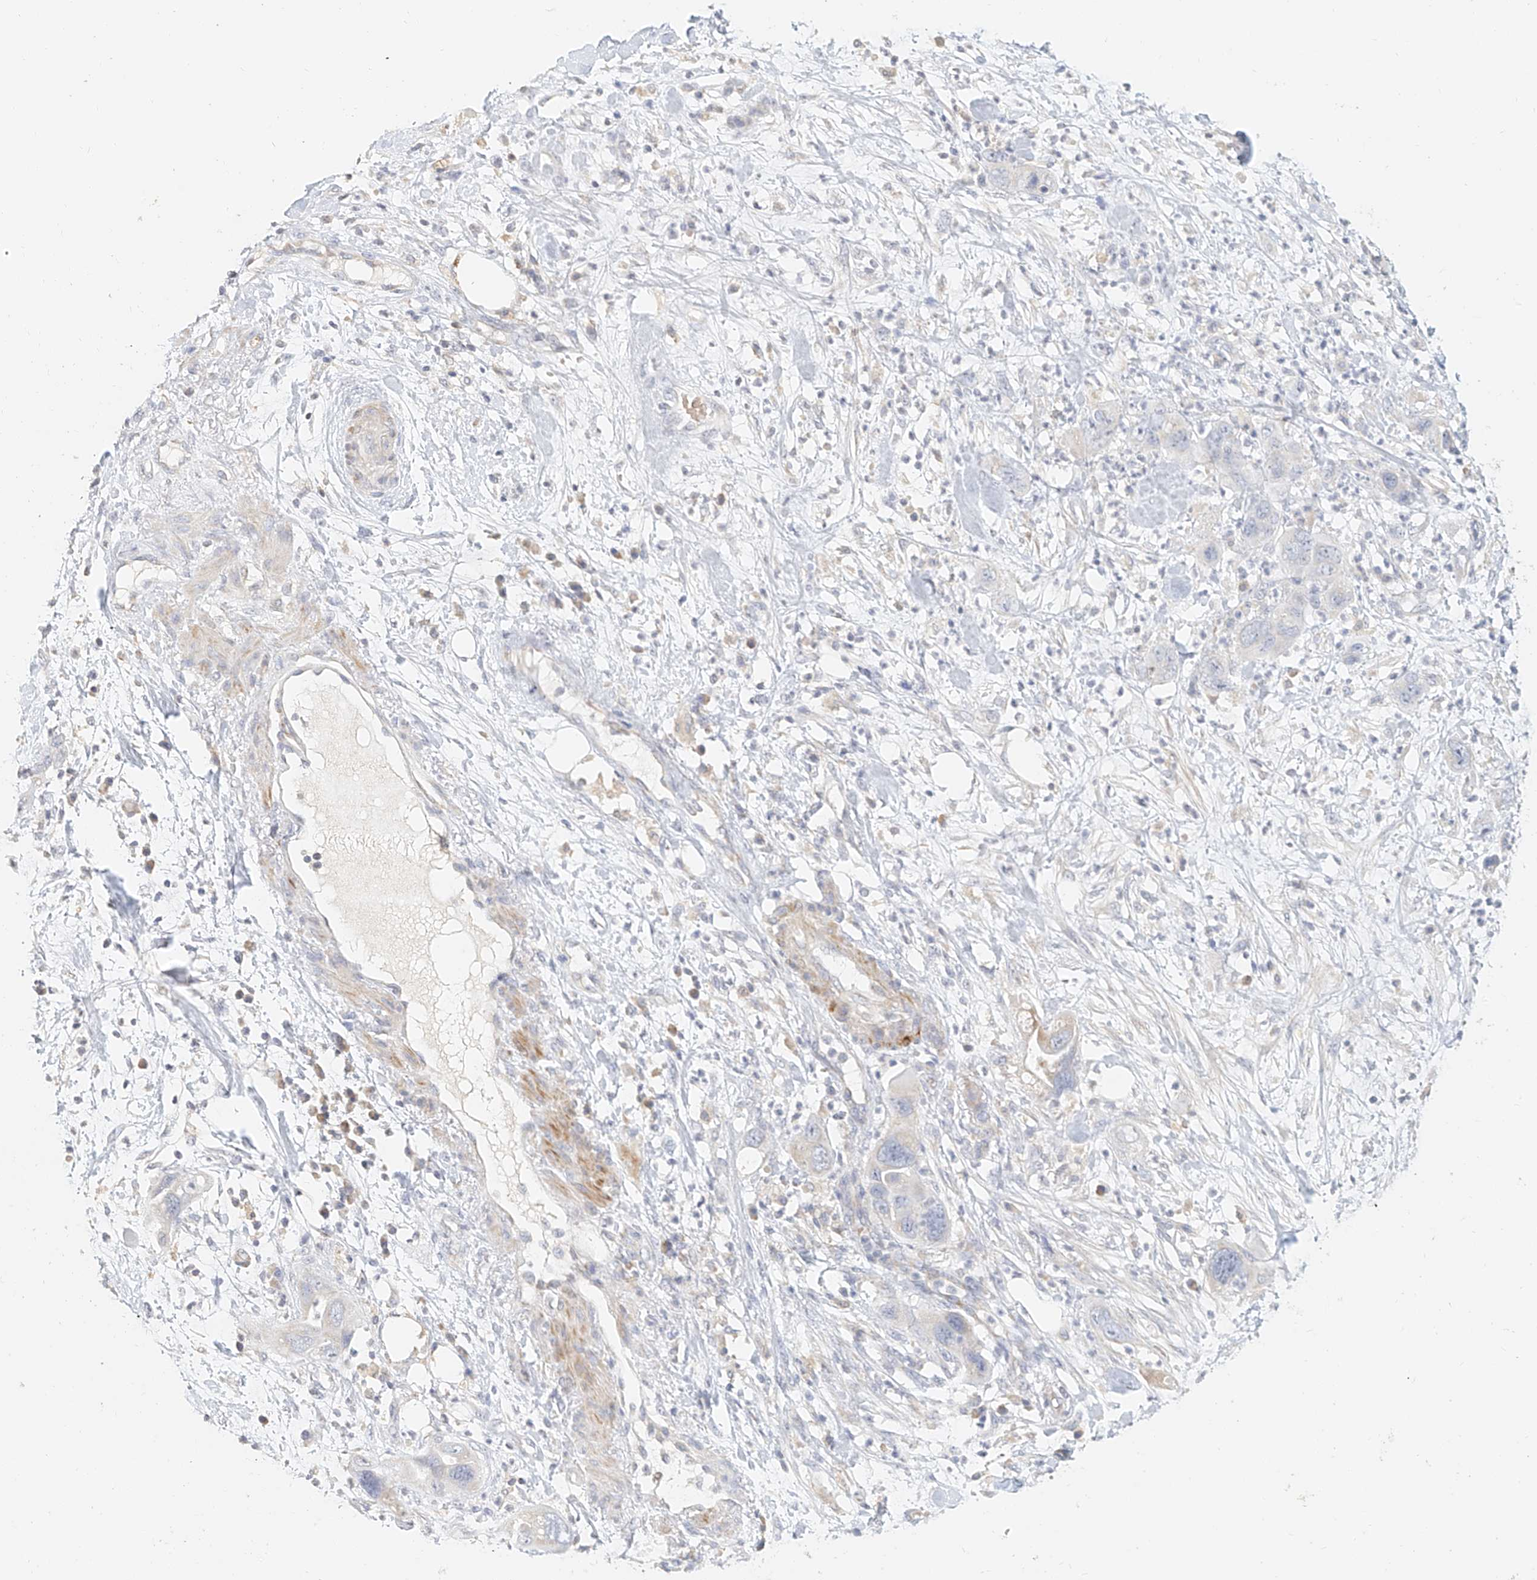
{"staining": {"intensity": "negative", "quantity": "none", "location": "none"}, "tissue": "pancreatic cancer", "cell_type": "Tumor cells", "image_type": "cancer", "snomed": [{"axis": "morphology", "description": "Adenocarcinoma, NOS"}, {"axis": "topography", "description": "Pancreas"}], "caption": "Pancreatic cancer (adenocarcinoma) was stained to show a protein in brown. There is no significant staining in tumor cells.", "gene": "CXorf58", "patient": {"sex": "female", "age": 71}}